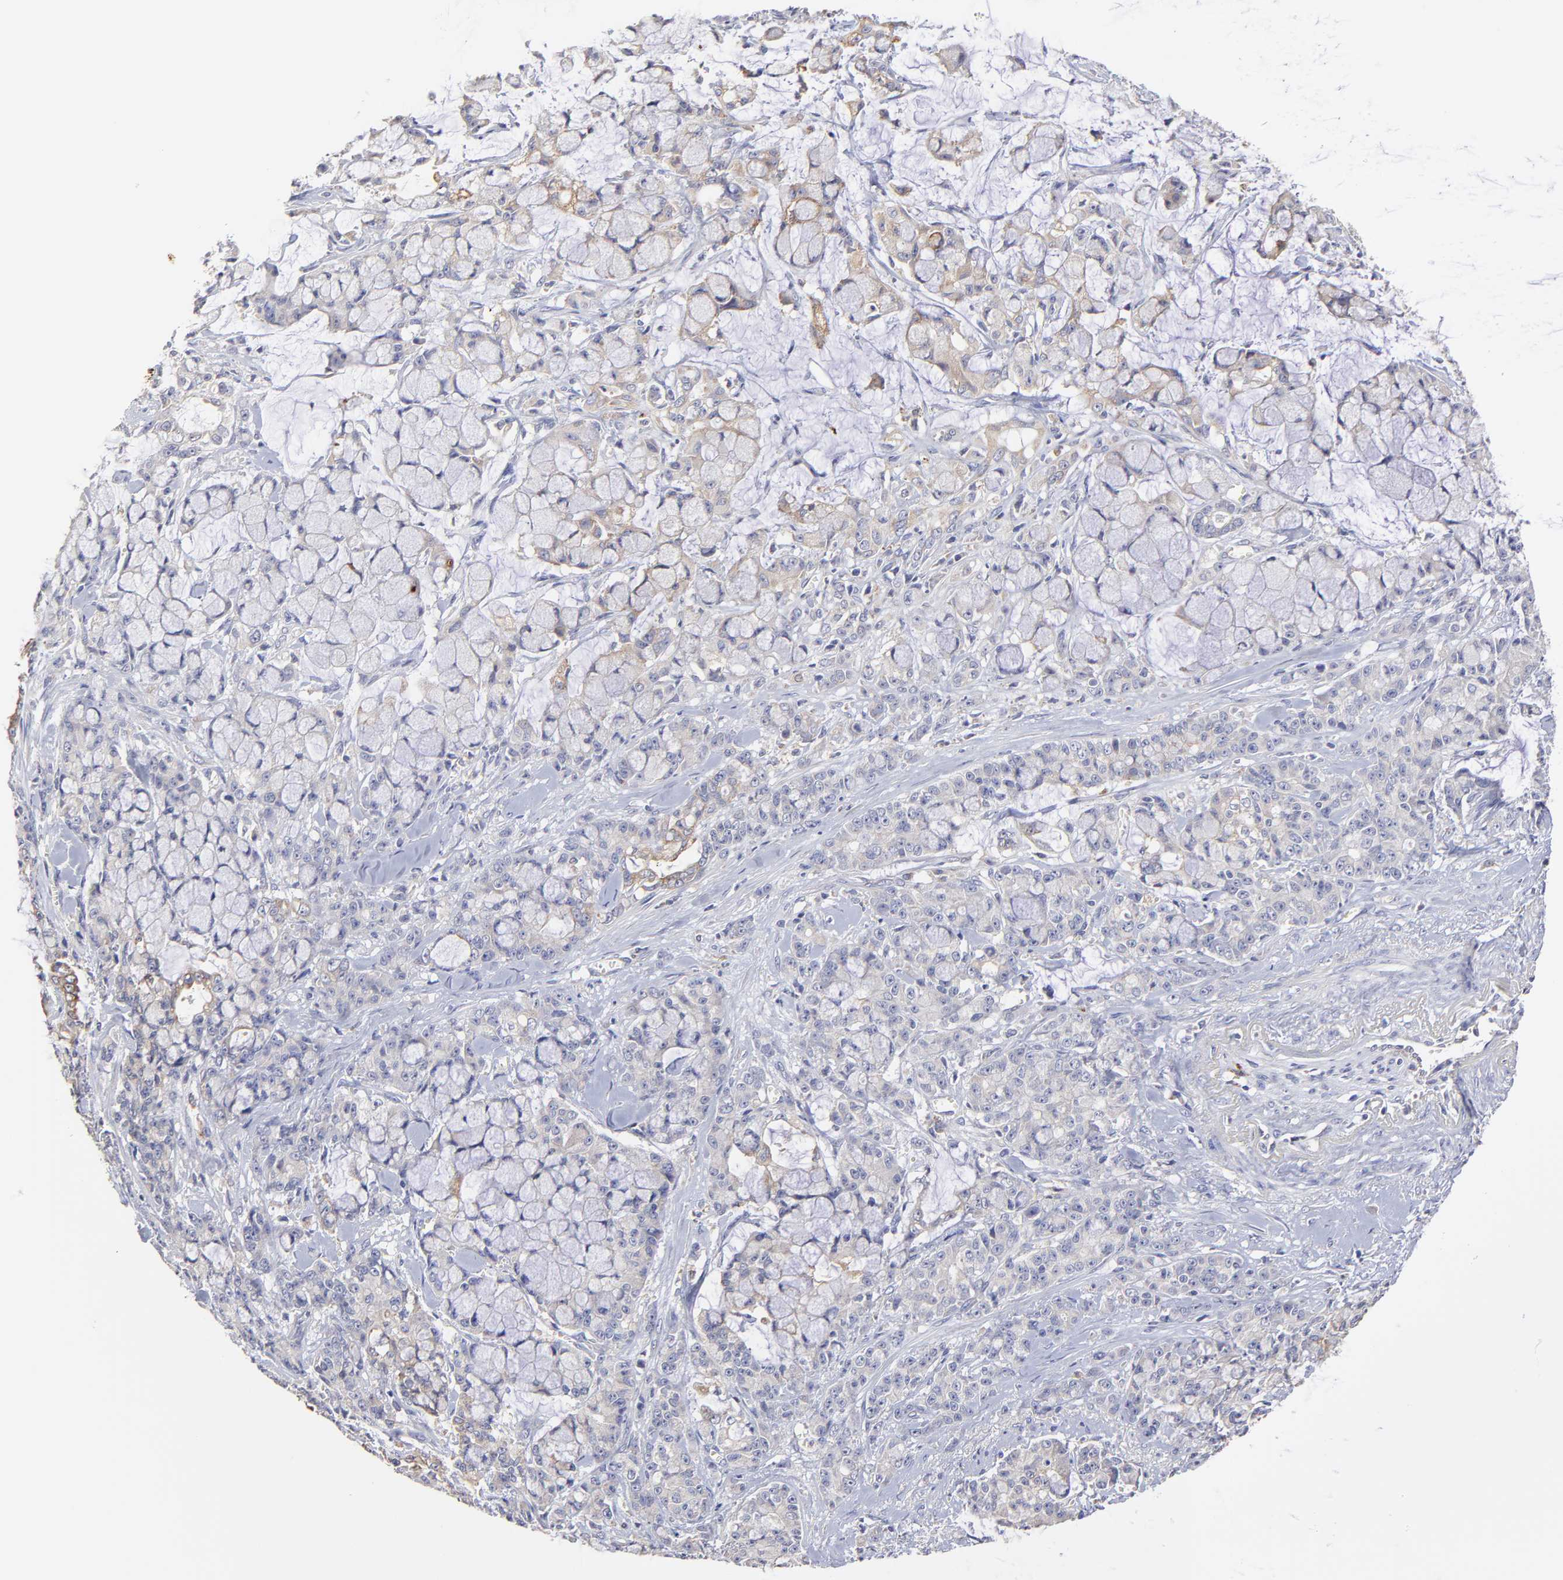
{"staining": {"intensity": "moderate", "quantity": "25%-75%", "location": "cytoplasmic/membranous"}, "tissue": "pancreatic cancer", "cell_type": "Tumor cells", "image_type": "cancer", "snomed": [{"axis": "morphology", "description": "Adenocarcinoma, NOS"}, {"axis": "topography", "description": "Pancreas"}], "caption": "High-power microscopy captured an IHC micrograph of pancreatic cancer (adenocarcinoma), revealing moderate cytoplasmic/membranous positivity in approximately 25%-75% of tumor cells.", "gene": "GCSAM", "patient": {"sex": "female", "age": 73}}